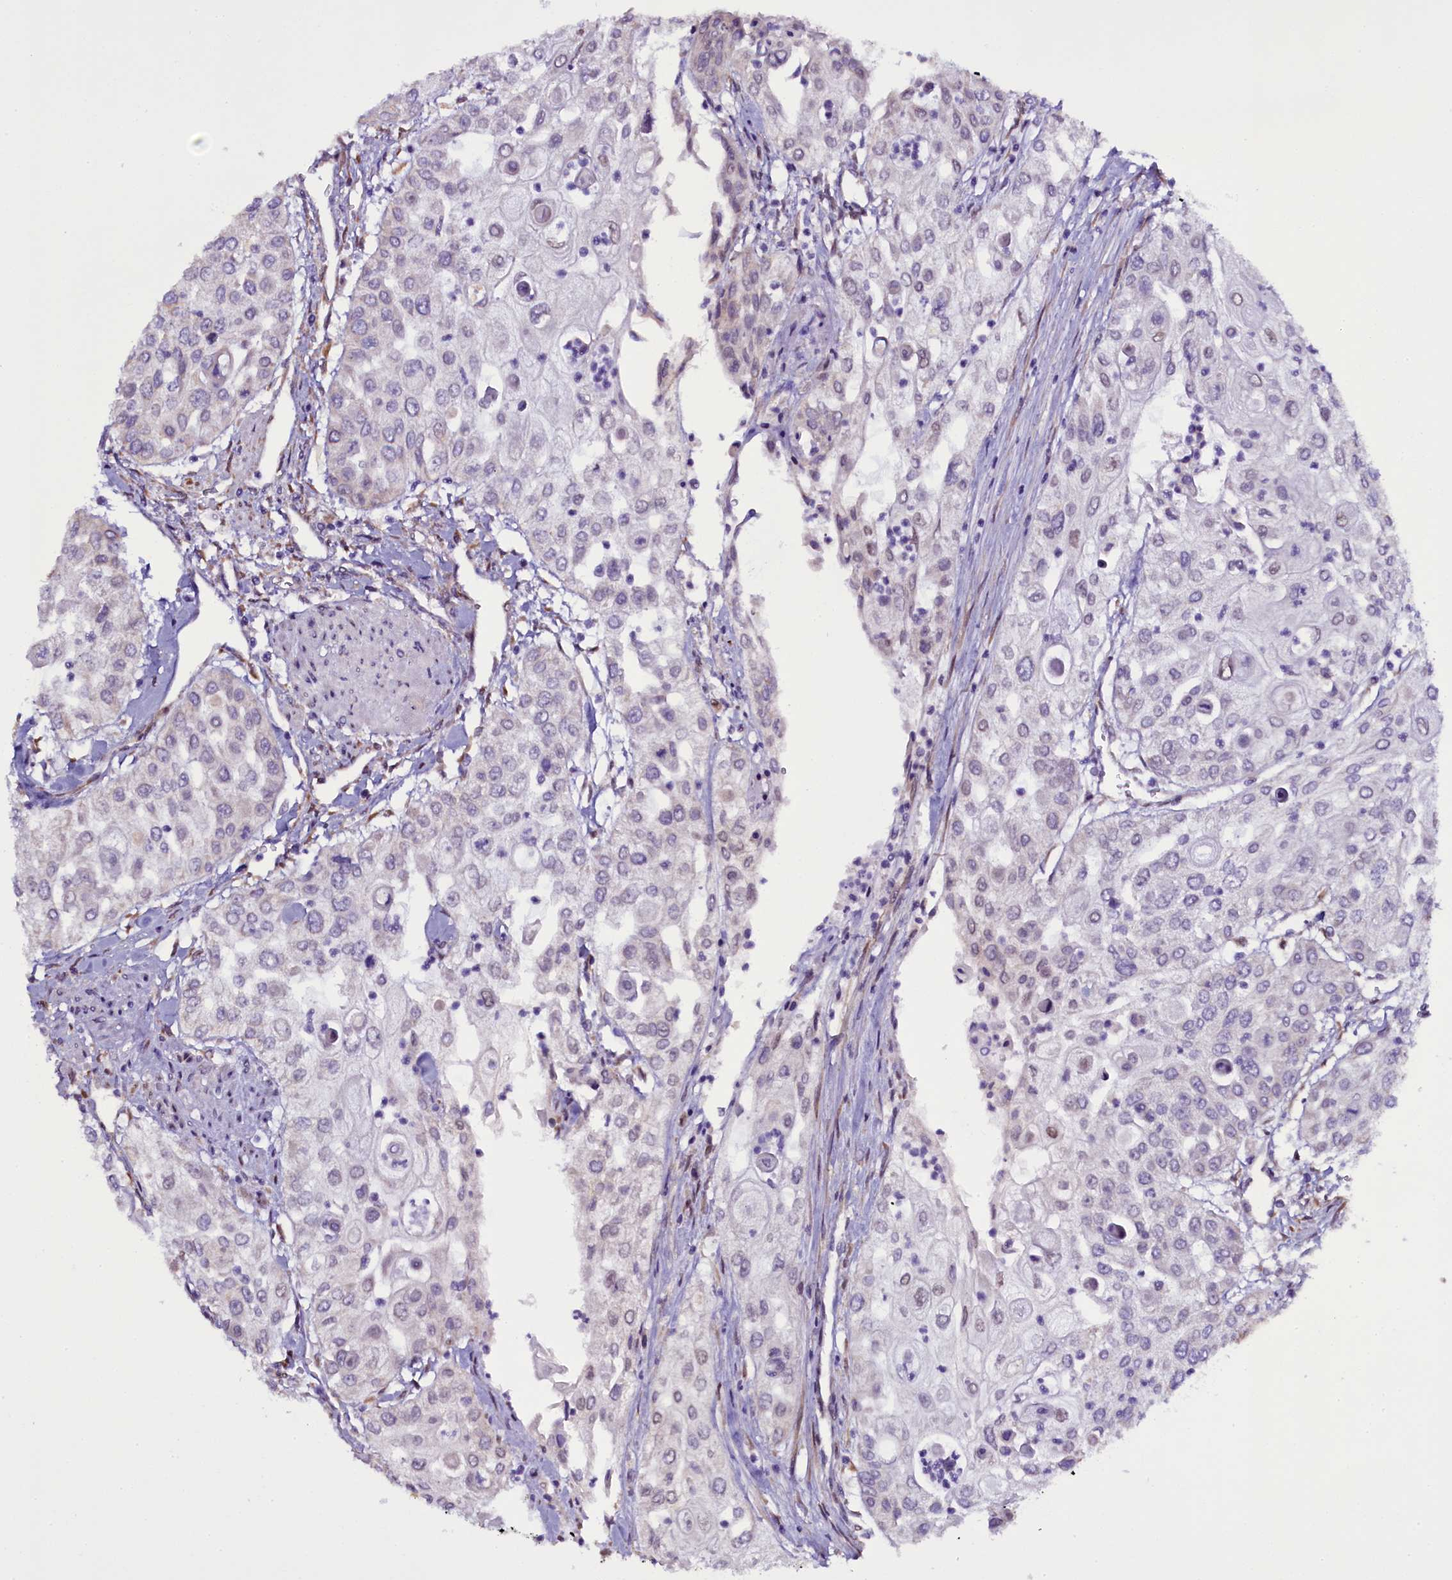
{"staining": {"intensity": "negative", "quantity": "none", "location": "none"}, "tissue": "urothelial cancer", "cell_type": "Tumor cells", "image_type": "cancer", "snomed": [{"axis": "morphology", "description": "Urothelial carcinoma, High grade"}, {"axis": "topography", "description": "Urinary bladder"}], "caption": "An IHC micrograph of urothelial cancer is shown. There is no staining in tumor cells of urothelial cancer.", "gene": "UACA", "patient": {"sex": "female", "age": 79}}